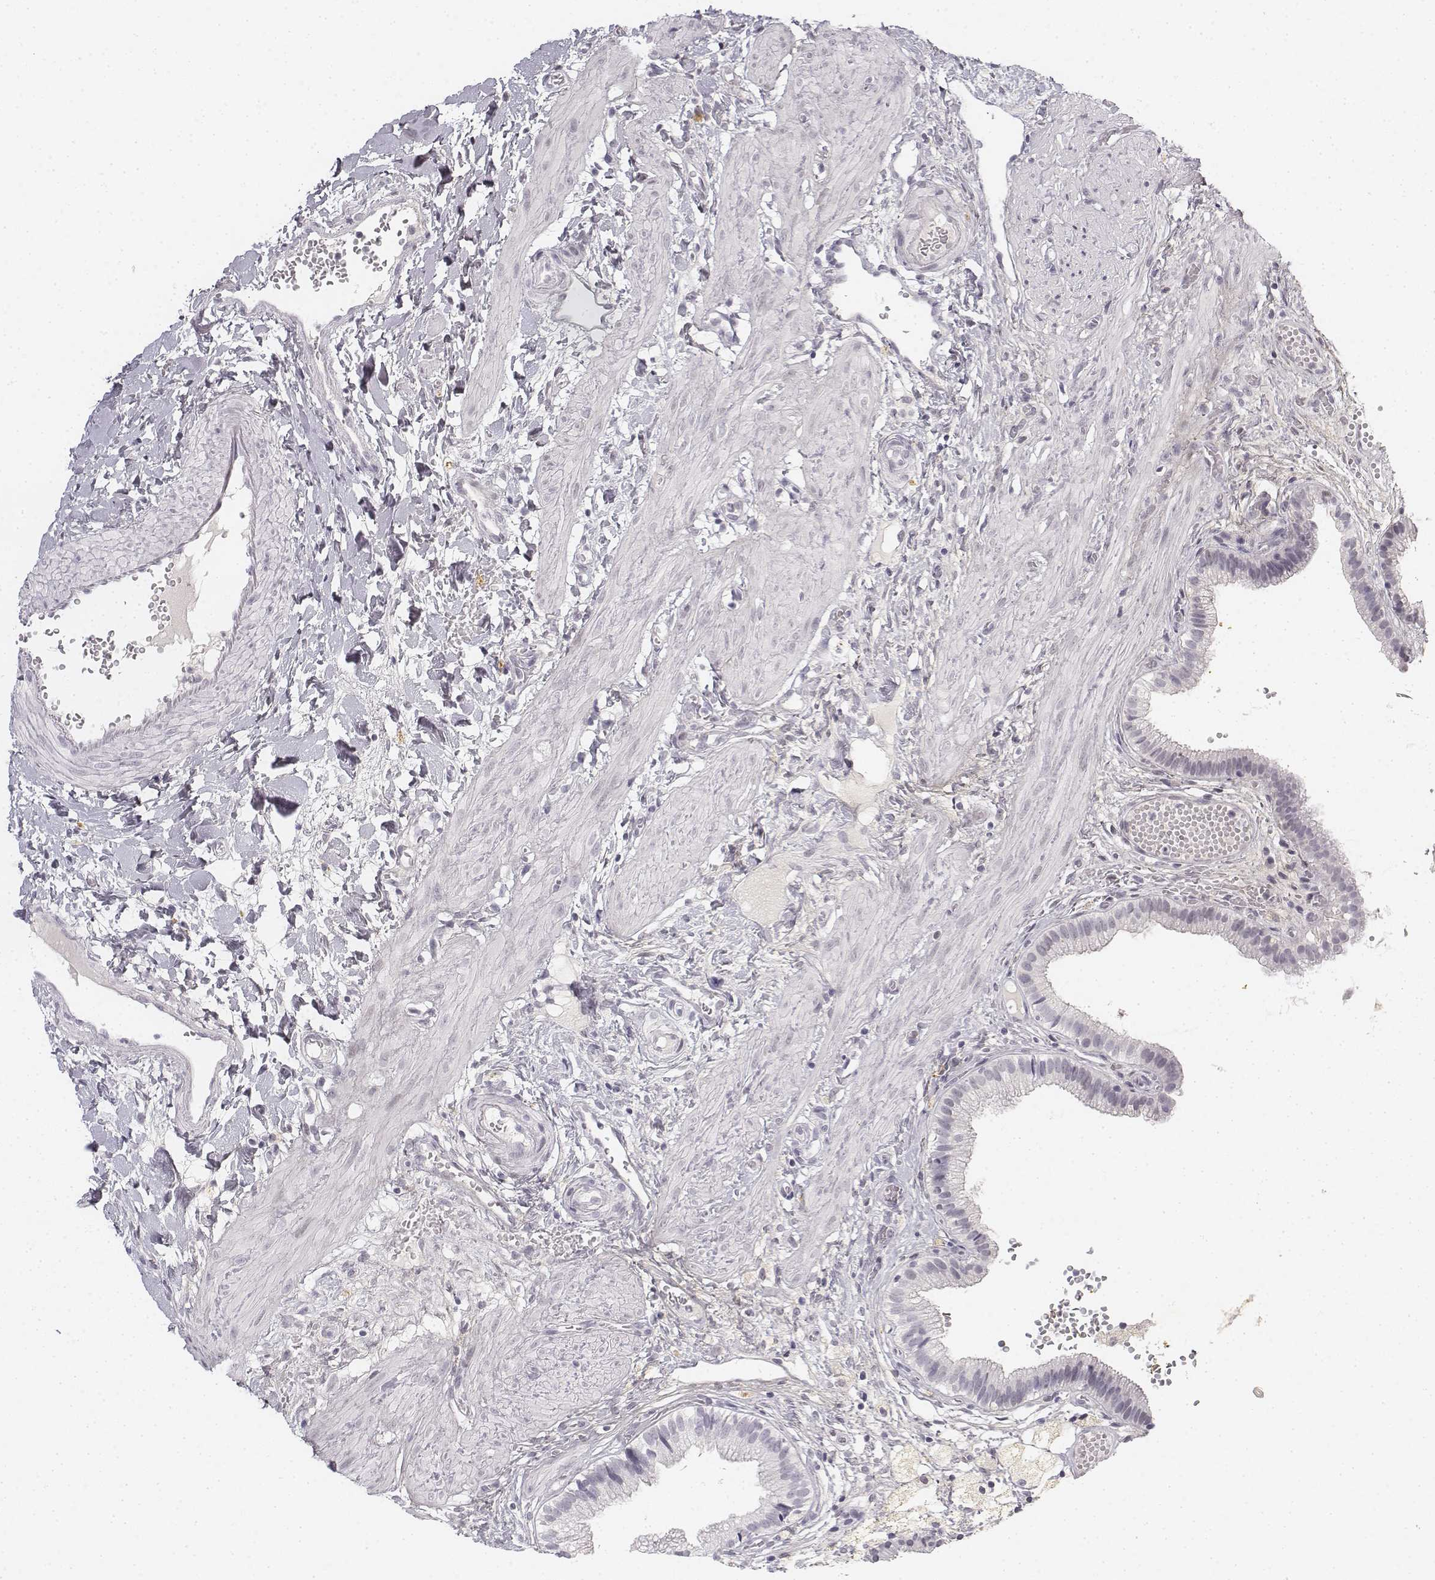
{"staining": {"intensity": "negative", "quantity": "none", "location": "none"}, "tissue": "gallbladder", "cell_type": "Glandular cells", "image_type": "normal", "snomed": [{"axis": "morphology", "description": "Normal tissue, NOS"}, {"axis": "topography", "description": "Gallbladder"}], "caption": "The image reveals no staining of glandular cells in unremarkable gallbladder. Brightfield microscopy of IHC stained with DAB (brown) and hematoxylin (blue), captured at high magnification.", "gene": "KRT84", "patient": {"sex": "female", "age": 24}}